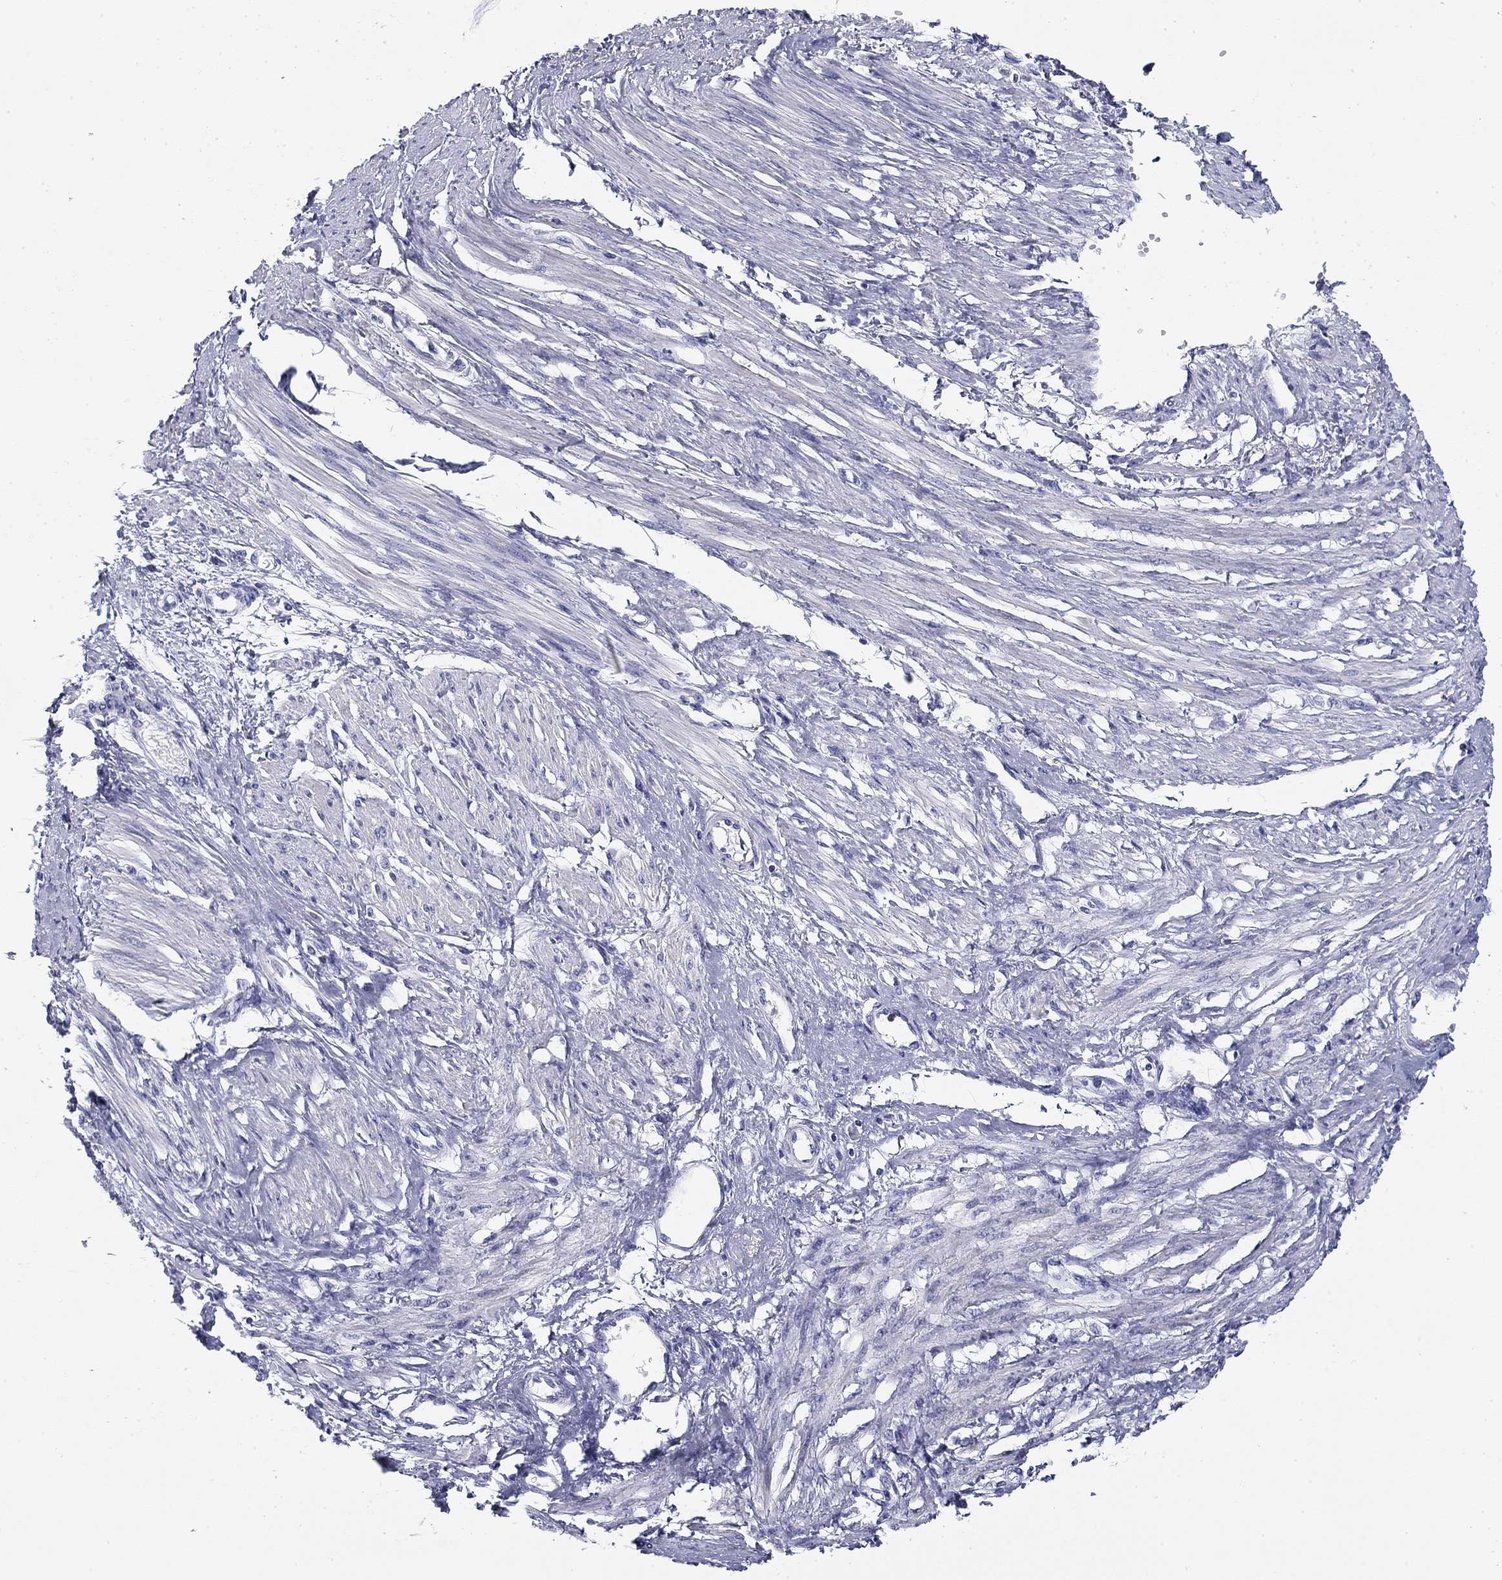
{"staining": {"intensity": "negative", "quantity": "none", "location": "none"}, "tissue": "smooth muscle", "cell_type": "Smooth muscle cells", "image_type": "normal", "snomed": [{"axis": "morphology", "description": "Normal tissue, NOS"}, {"axis": "topography", "description": "Smooth muscle"}, {"axis": "topography", "description": "Uterus"}], "caption": "Immunohistochemical staining of benign human smooth muscle exhibits no significant positivity in smooth muscle cells.", "gene": "CD79B", "patient": {"sex": "female", "age": 39}}